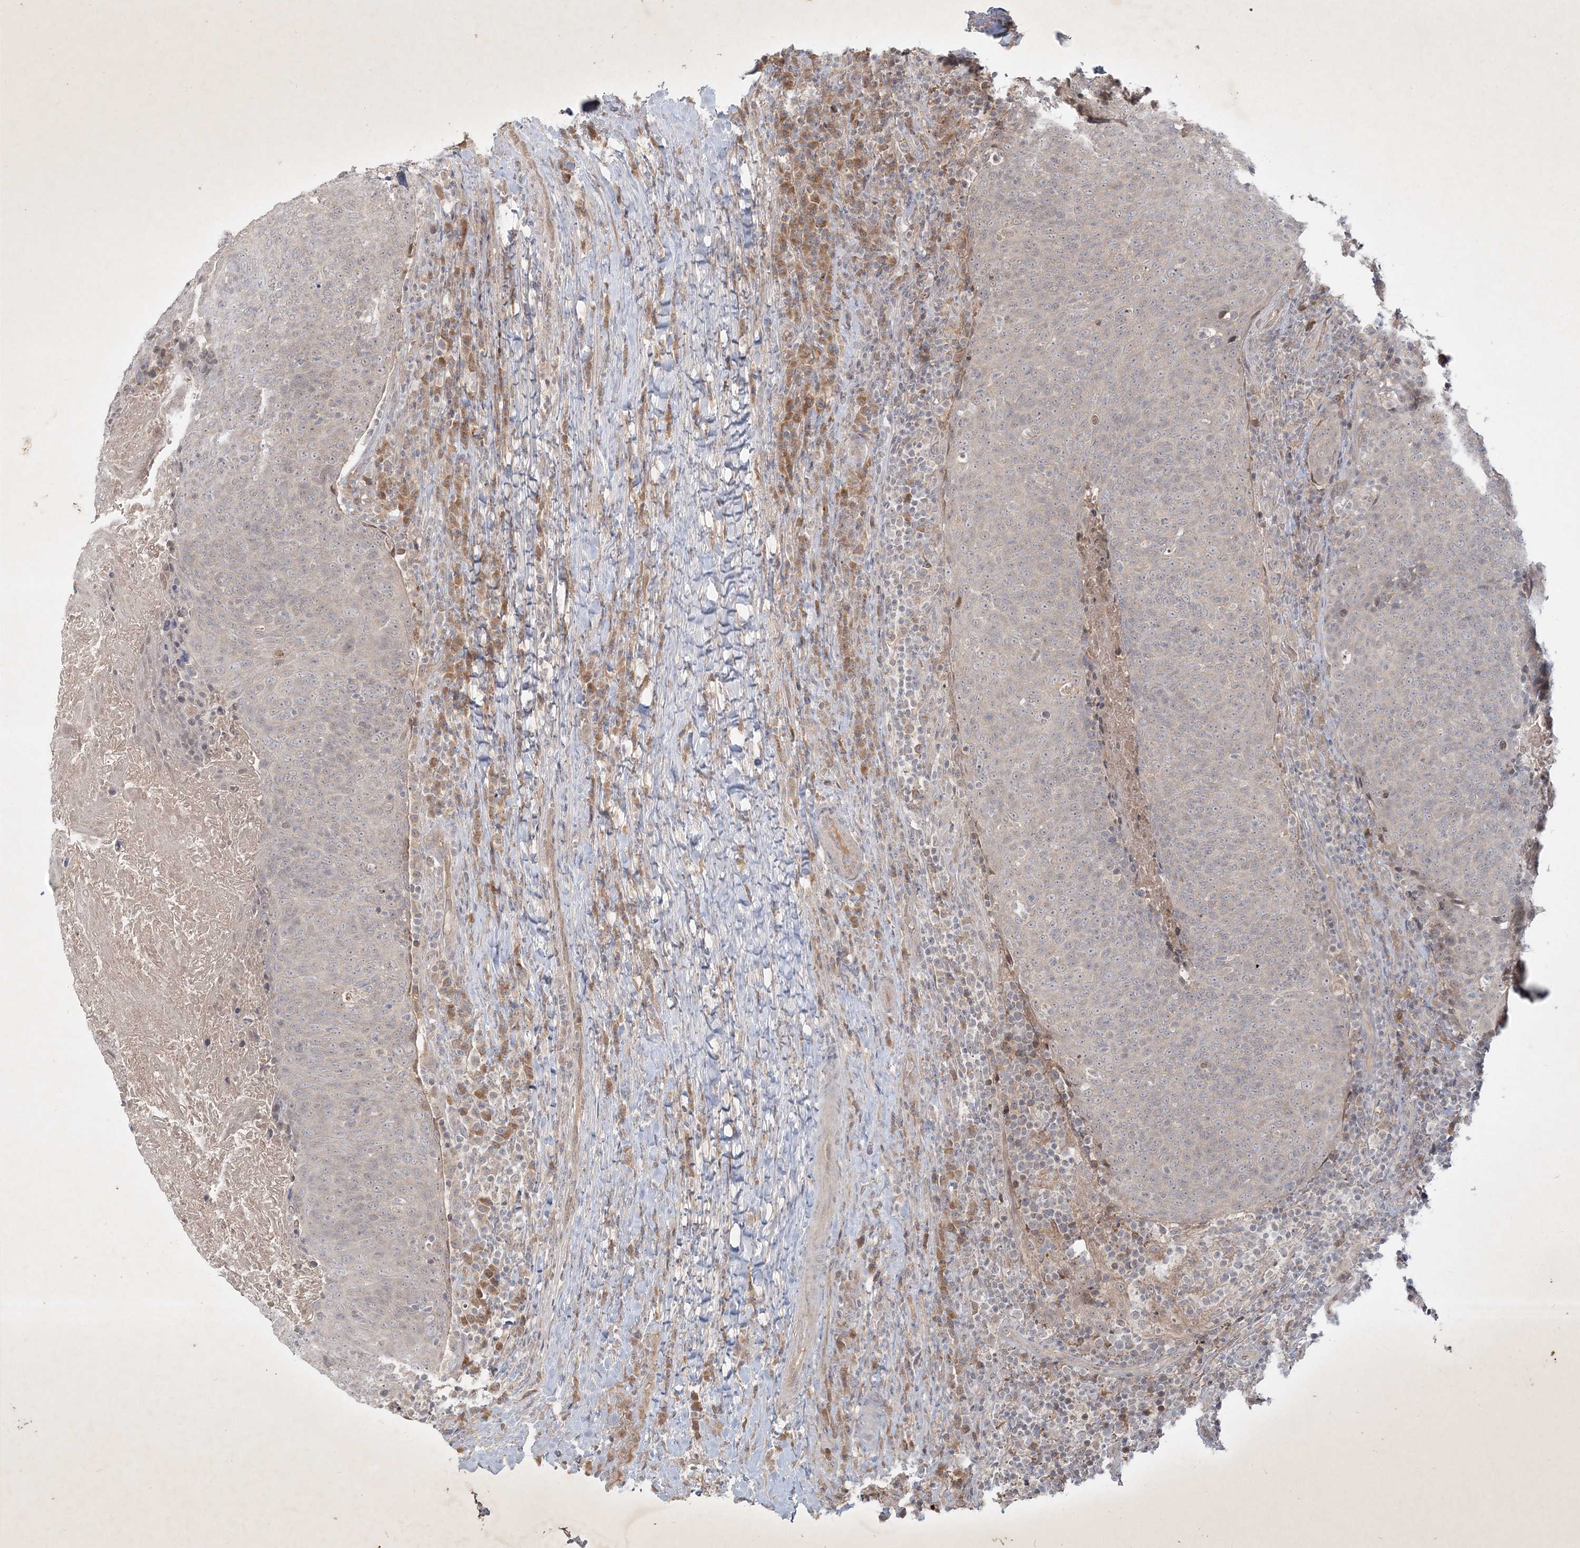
{"staining": {"intensity": "negative", "quantity": "none", "location": "none"}, "tissue": "head and neck cancer", "cell_type": "Tumor cells", "image_type": "cancer", "snomed": [{"axis": "morphology", "description": "Squamous cell carcinoma, NOS"}, {"axis": "morphology", "description": "Squamous cell carcinoma, metastatic, NOS"}, {"axis": "topography", "description": "Lymph node"}, {"axis": "topography", "description": "Head-Neck"}], "caption": "This is an immunohistochemistry image of human head and neck cancer. There is no expression in tumor cells.", "gene": "BOD1", "patient": {"sex": "male", "age": 62}}